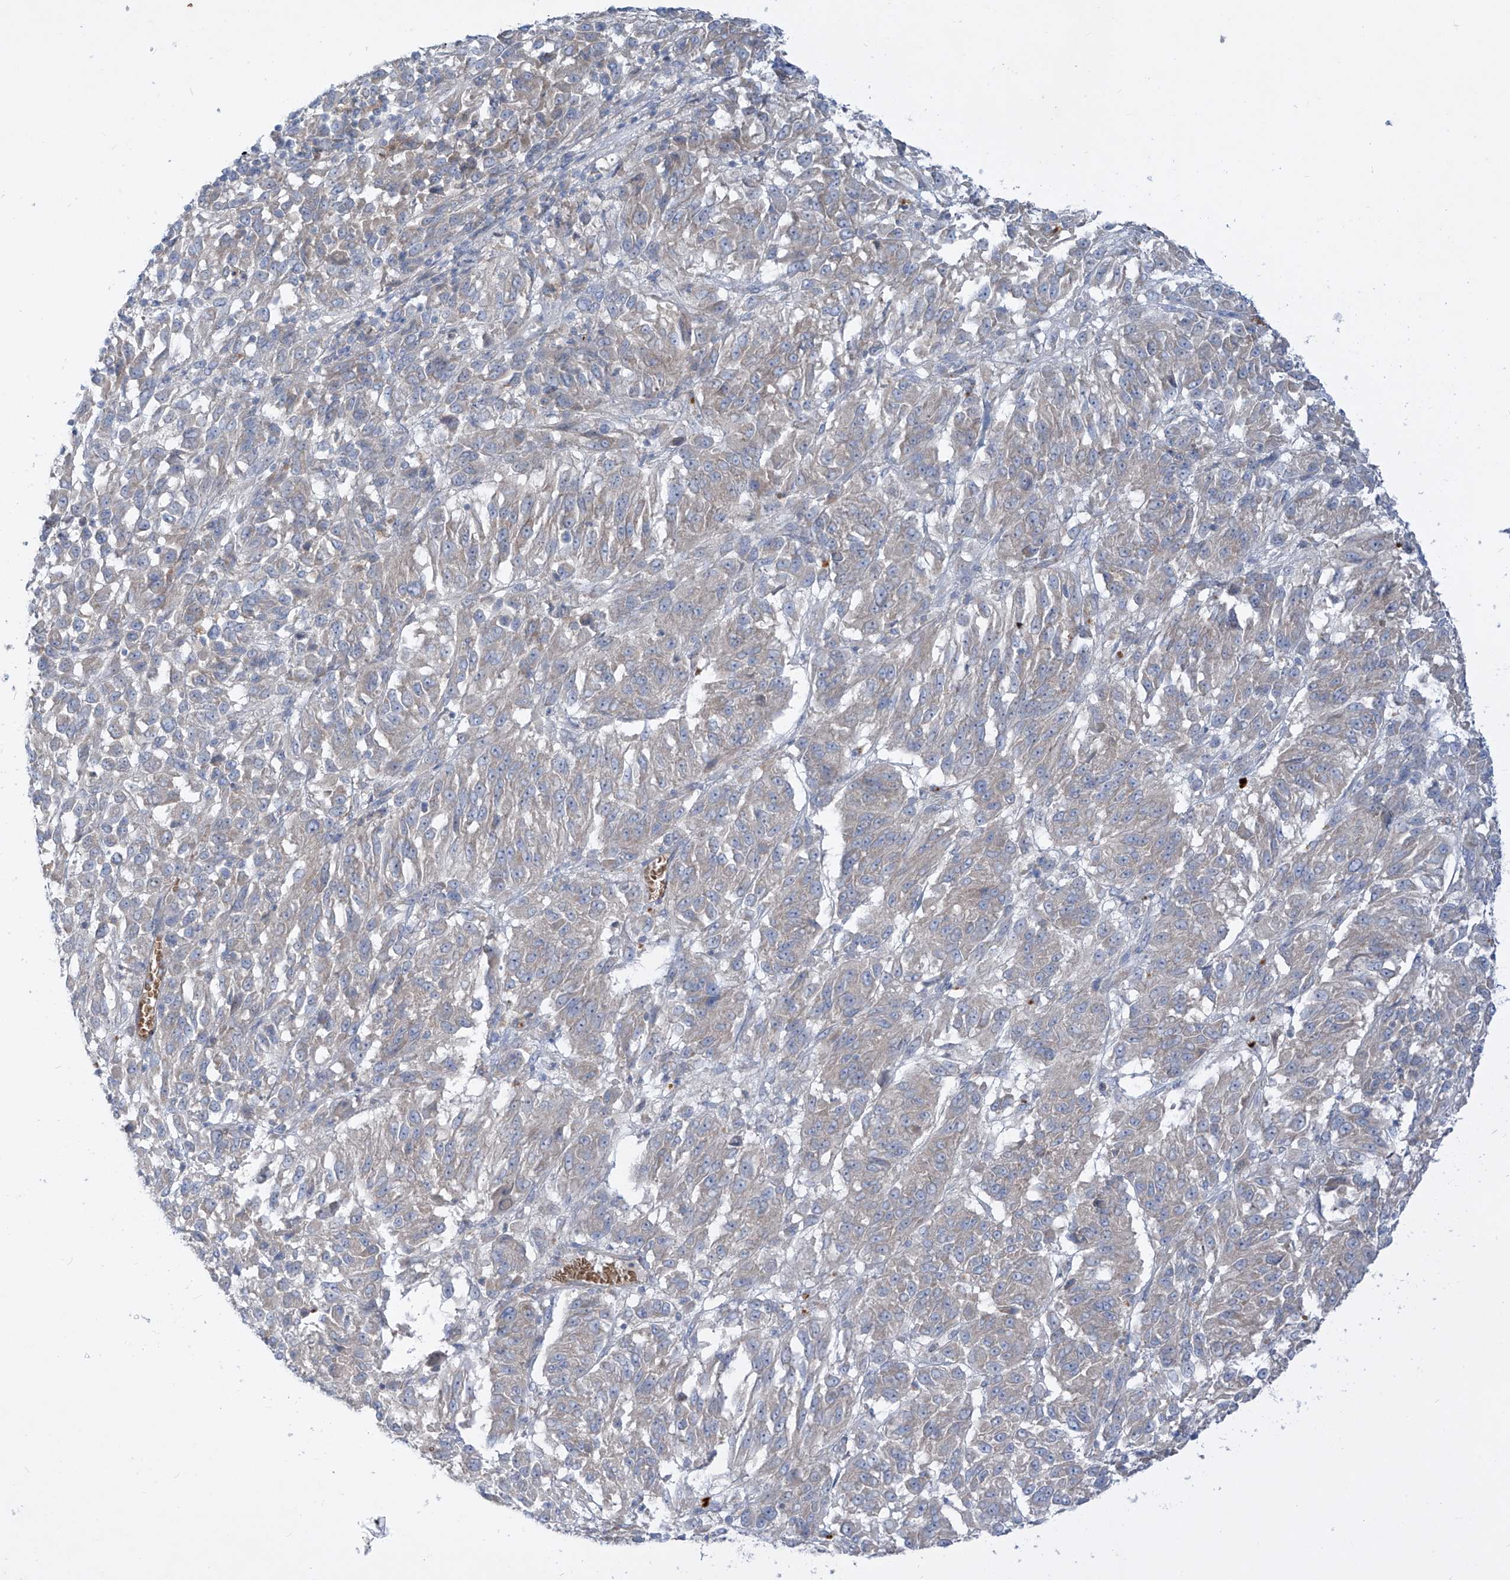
{"staining": {"intensity": "negative", "quantity": "none", "location": "none"}, "tissue": "melanoma", "cell_type": "Tumor cells", "image_type": "cancer", "snomed": [{"axis": "morphology", "description": "Malignant melanoma, Metastatic site"}, {"axis": "topography", "description": "Lung"}], "caption": "Tumor cells are negative for protein expression in human melanoma.", "gene": "DGKQ", "patient": {"sex": "male", "age": 64}}